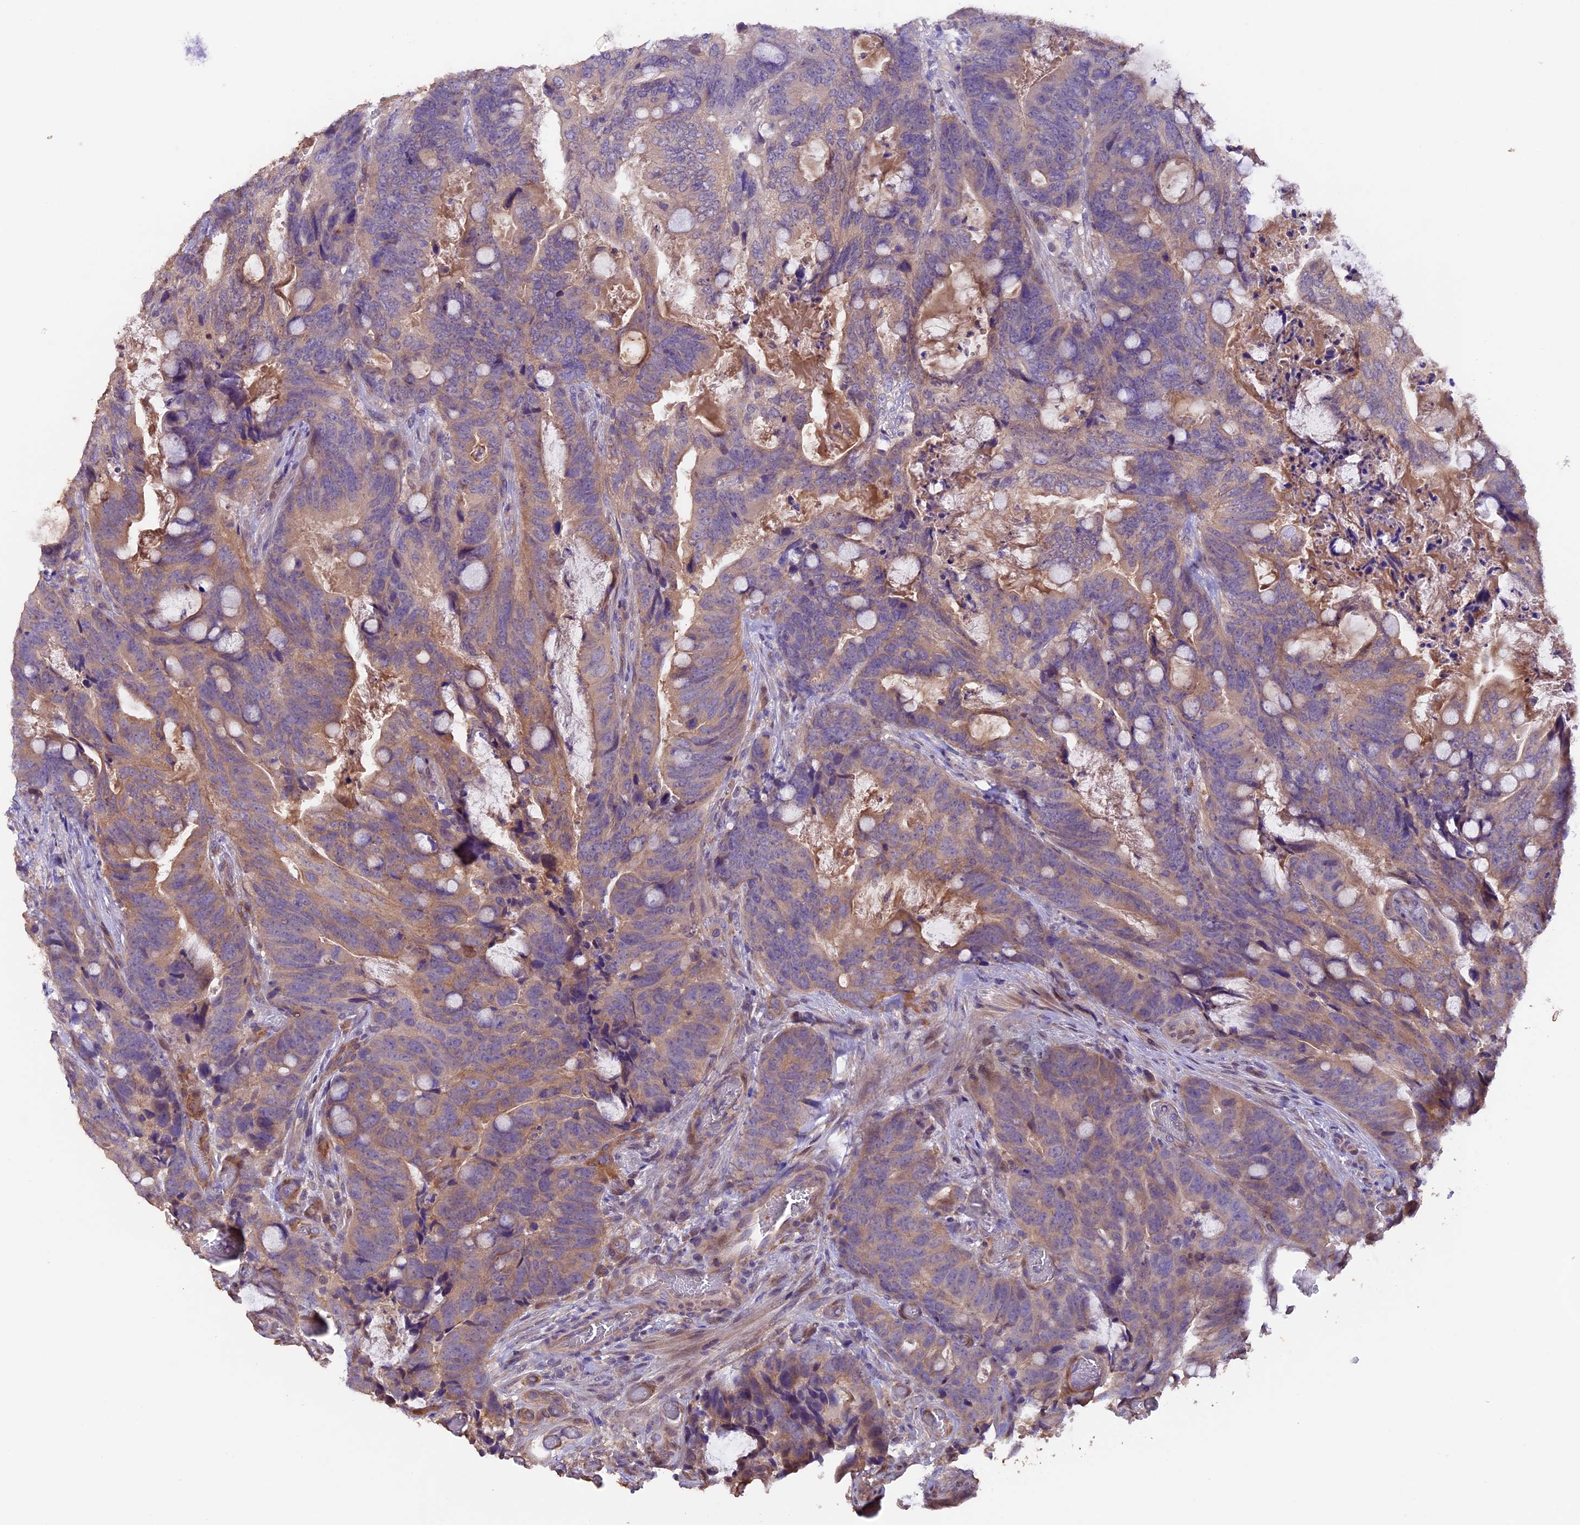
{"staining": {"intensity": "weak", "quantity": ">75%", "location": "cytoplasmic/membranous"}, "tissue": "colorectal cancer", "cell_type": "Tumor cells", "image_type": "cancer", "snomed": [{"axis": "morphology", "description": "Adenocarcinoma, NOS"}, {"axis": "topography", "description": "Colon"}], "caption": "There is low levels of weak cytoplasmic/membranous expression in tumor cells of adenocarcinoma (colorectal), as demonstrated by immunohistochemical staining (brown color).", "gene": "NCK2", "patient": {"sex": "female", "age": 82}}